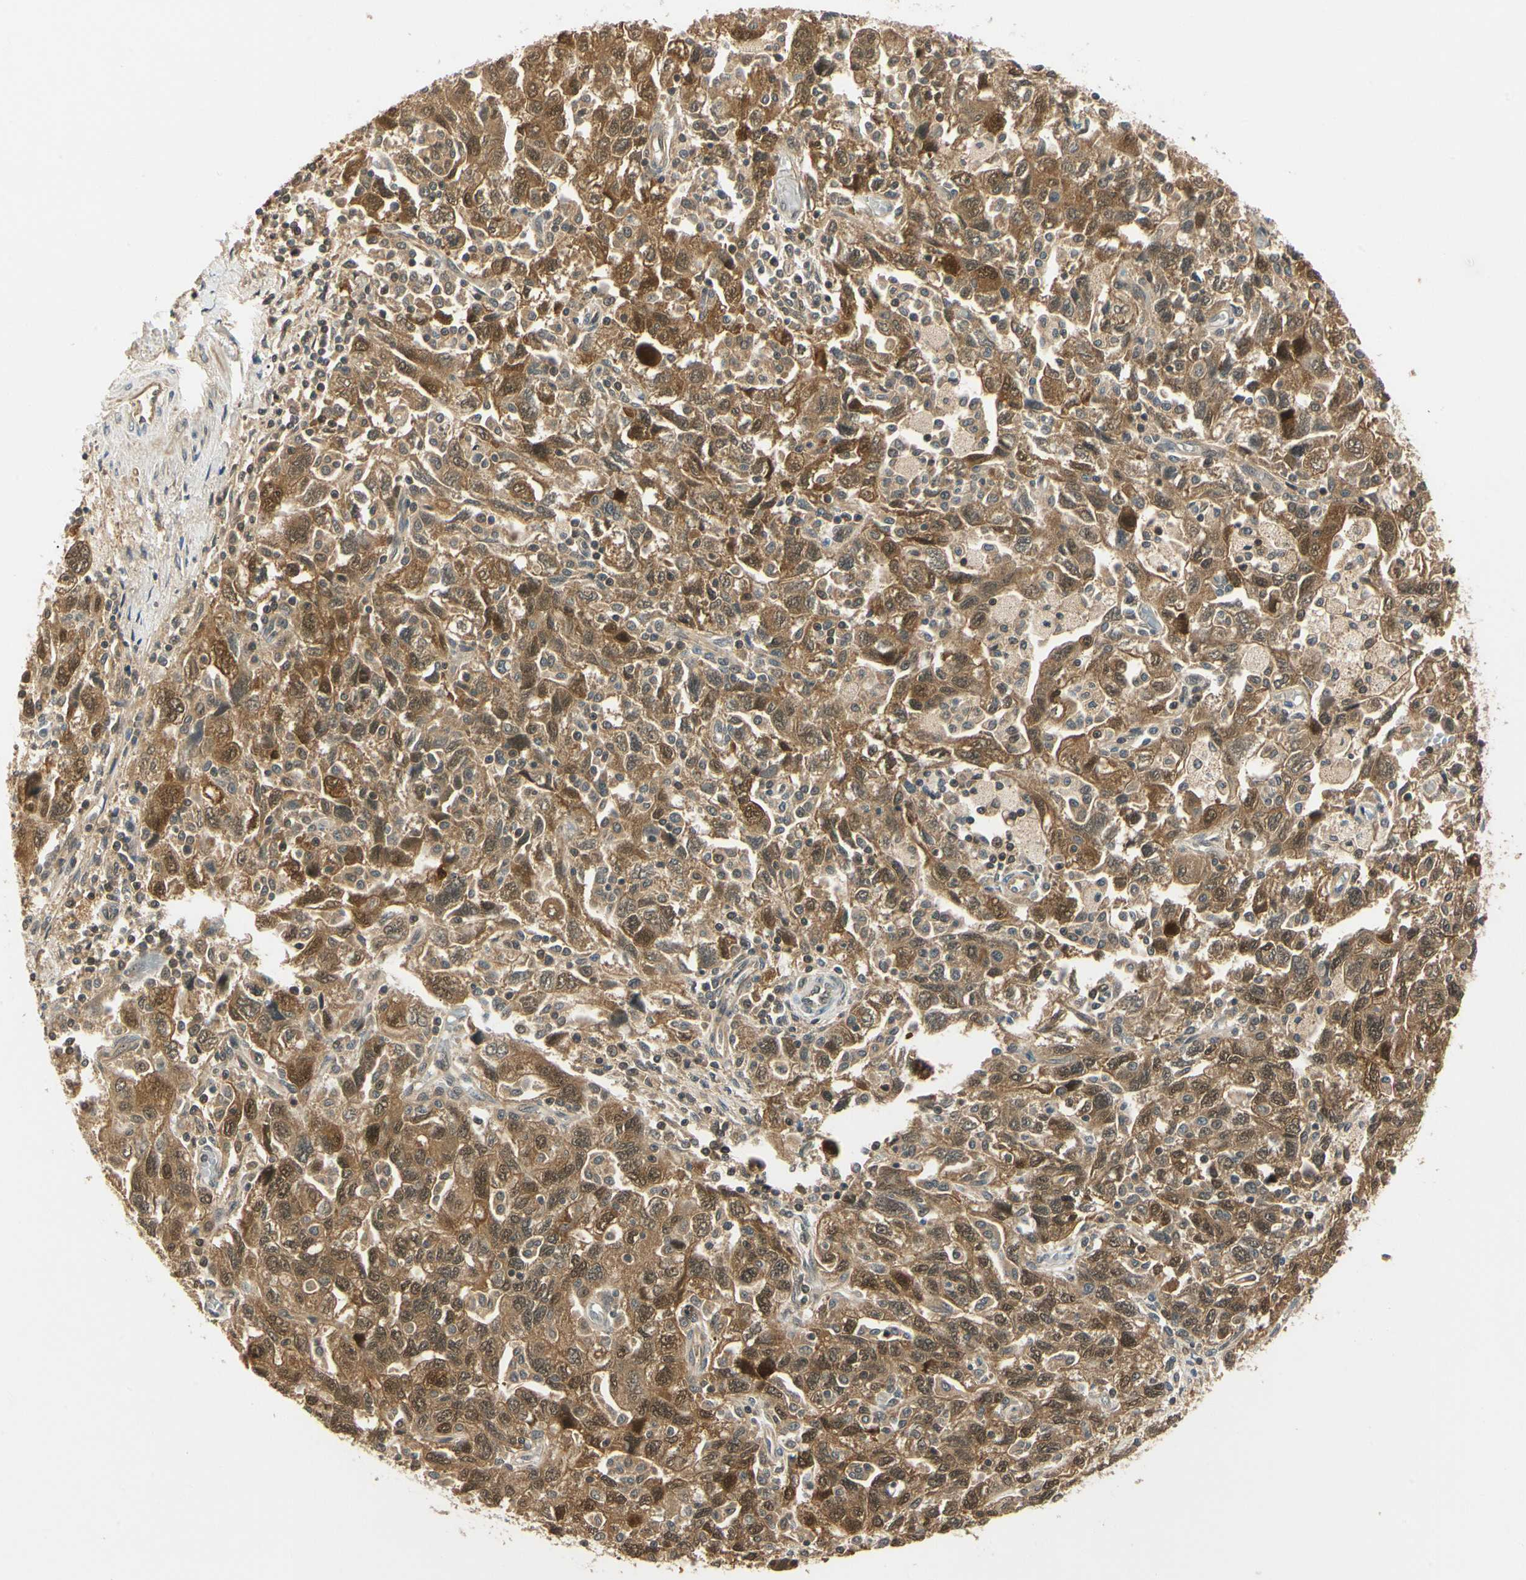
{"staining": {"intensity": "moderate", "quantity": ">75%", "location": "cytoplasmic/membranous,nuclear"}, "tissue": "ovarian cancer", "cell_type": "Tumor cells", "image_type": "cancer", "snomed": [{"axis": "morphology", "description": "Carcinoma, NOS"}, {"axis": "morphology", "description": "Cystadenocarcinoma, serous, NOS"}, {"axis": "topography", "description": "Ovary"}], "caption": "DAB immunohistochemical staining of ovarian carcinoma demonstrates moderate cytoplasmic/membranous and nuclear protein expression in approximately >75% of tumor cells.", "gene": "UBE2Z", "patient": {"sex": "female", "age": 69}}